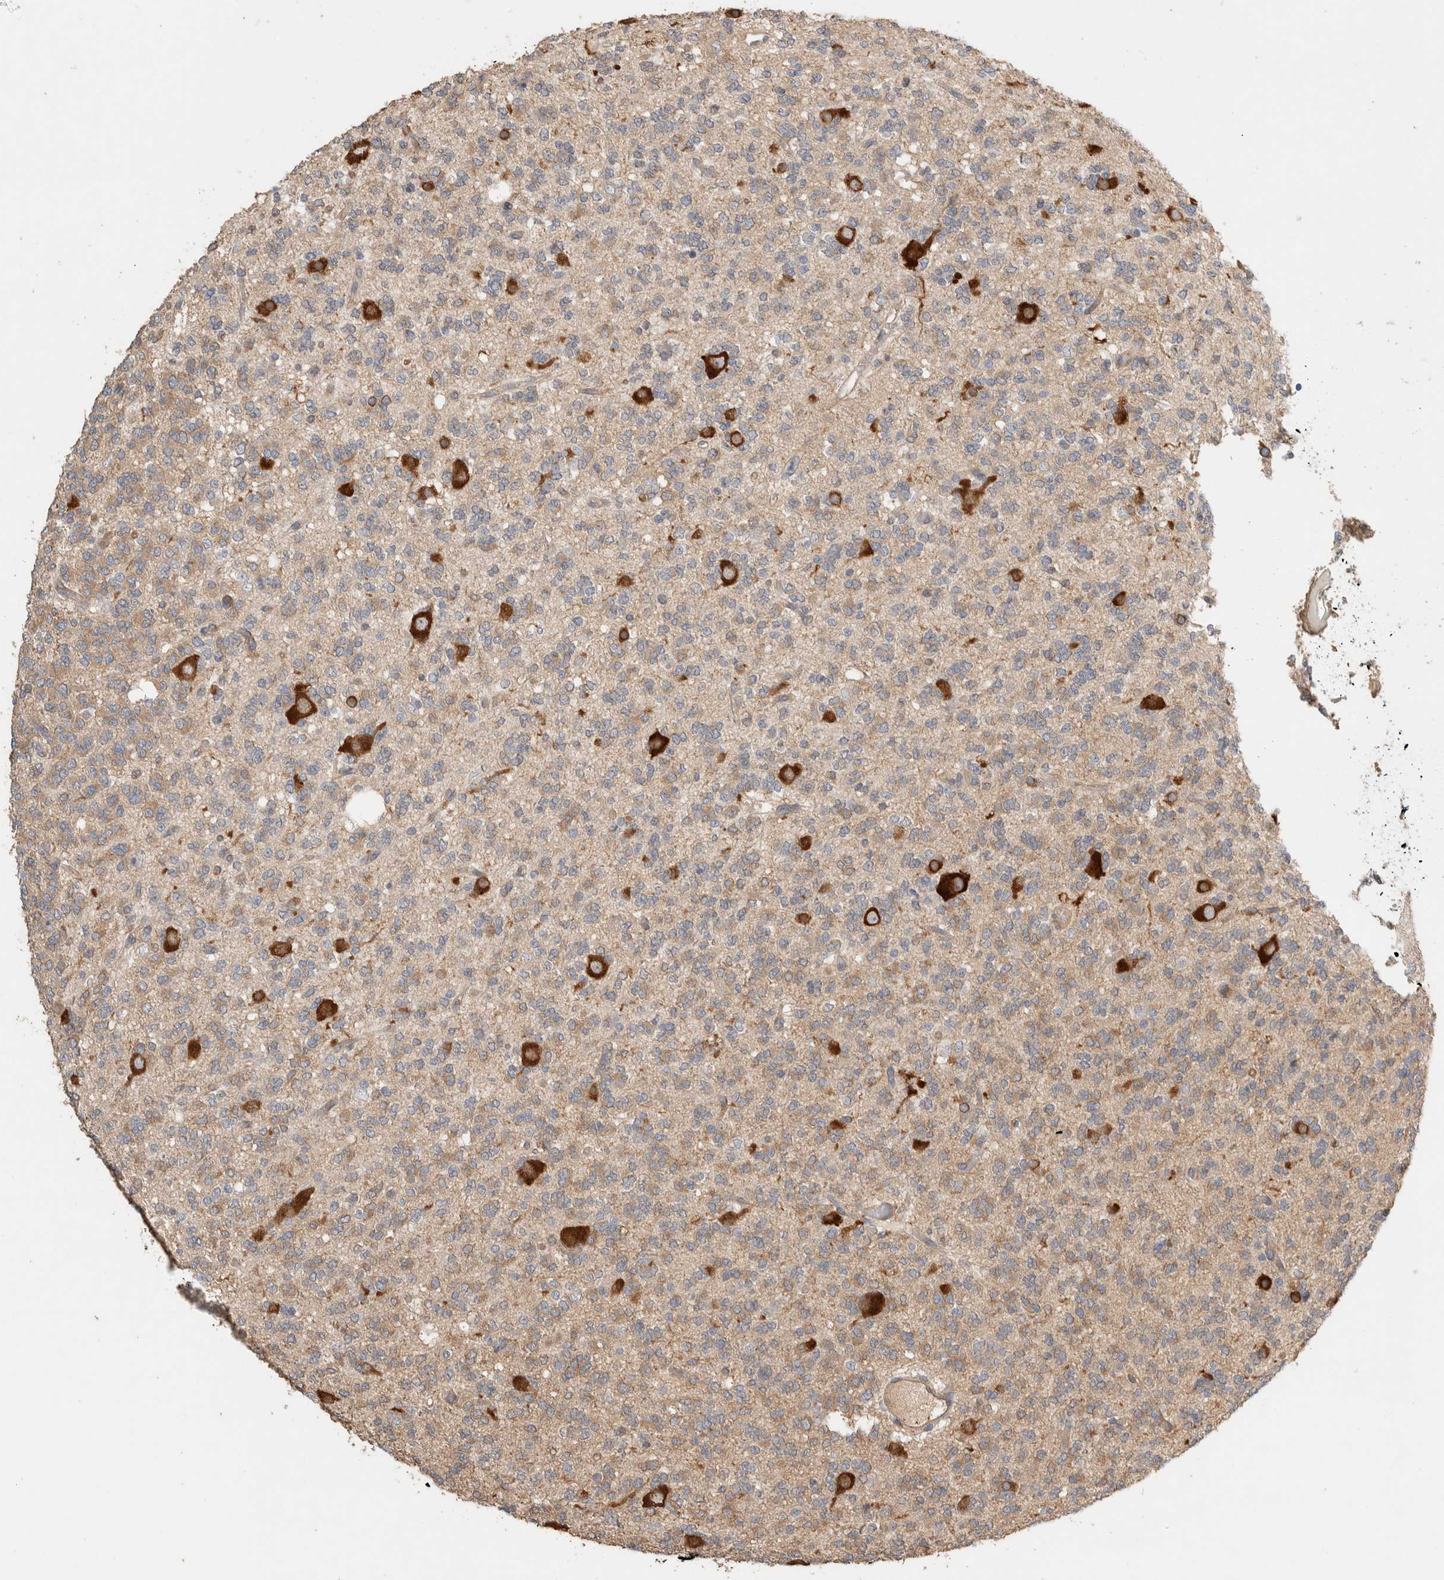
{"staining": {"intensity": "moderate", "quantity": ">75%", "location": "cytoplasmic/membranous"}, "tissue": "glioma", "cell_type": "Tumor cells", "image_type": "cancer", "snomed": [{"axis": "morphology", "description": "Glioma, malignant, Low grade"}, {"axis": "topography", "description": "Brain"}], "caption": "Protein staining demonstrates moderate cytoplasmic/membranous staining in about >75% of tumor cells in malignant glioma (low-grade). (Stains: DAB in brown, nuclei in blue, Microscopy: brightfield microscopy at high magnification).", "gene": "EIF4G3", "patient": {"sex": "male", "age": 38}}